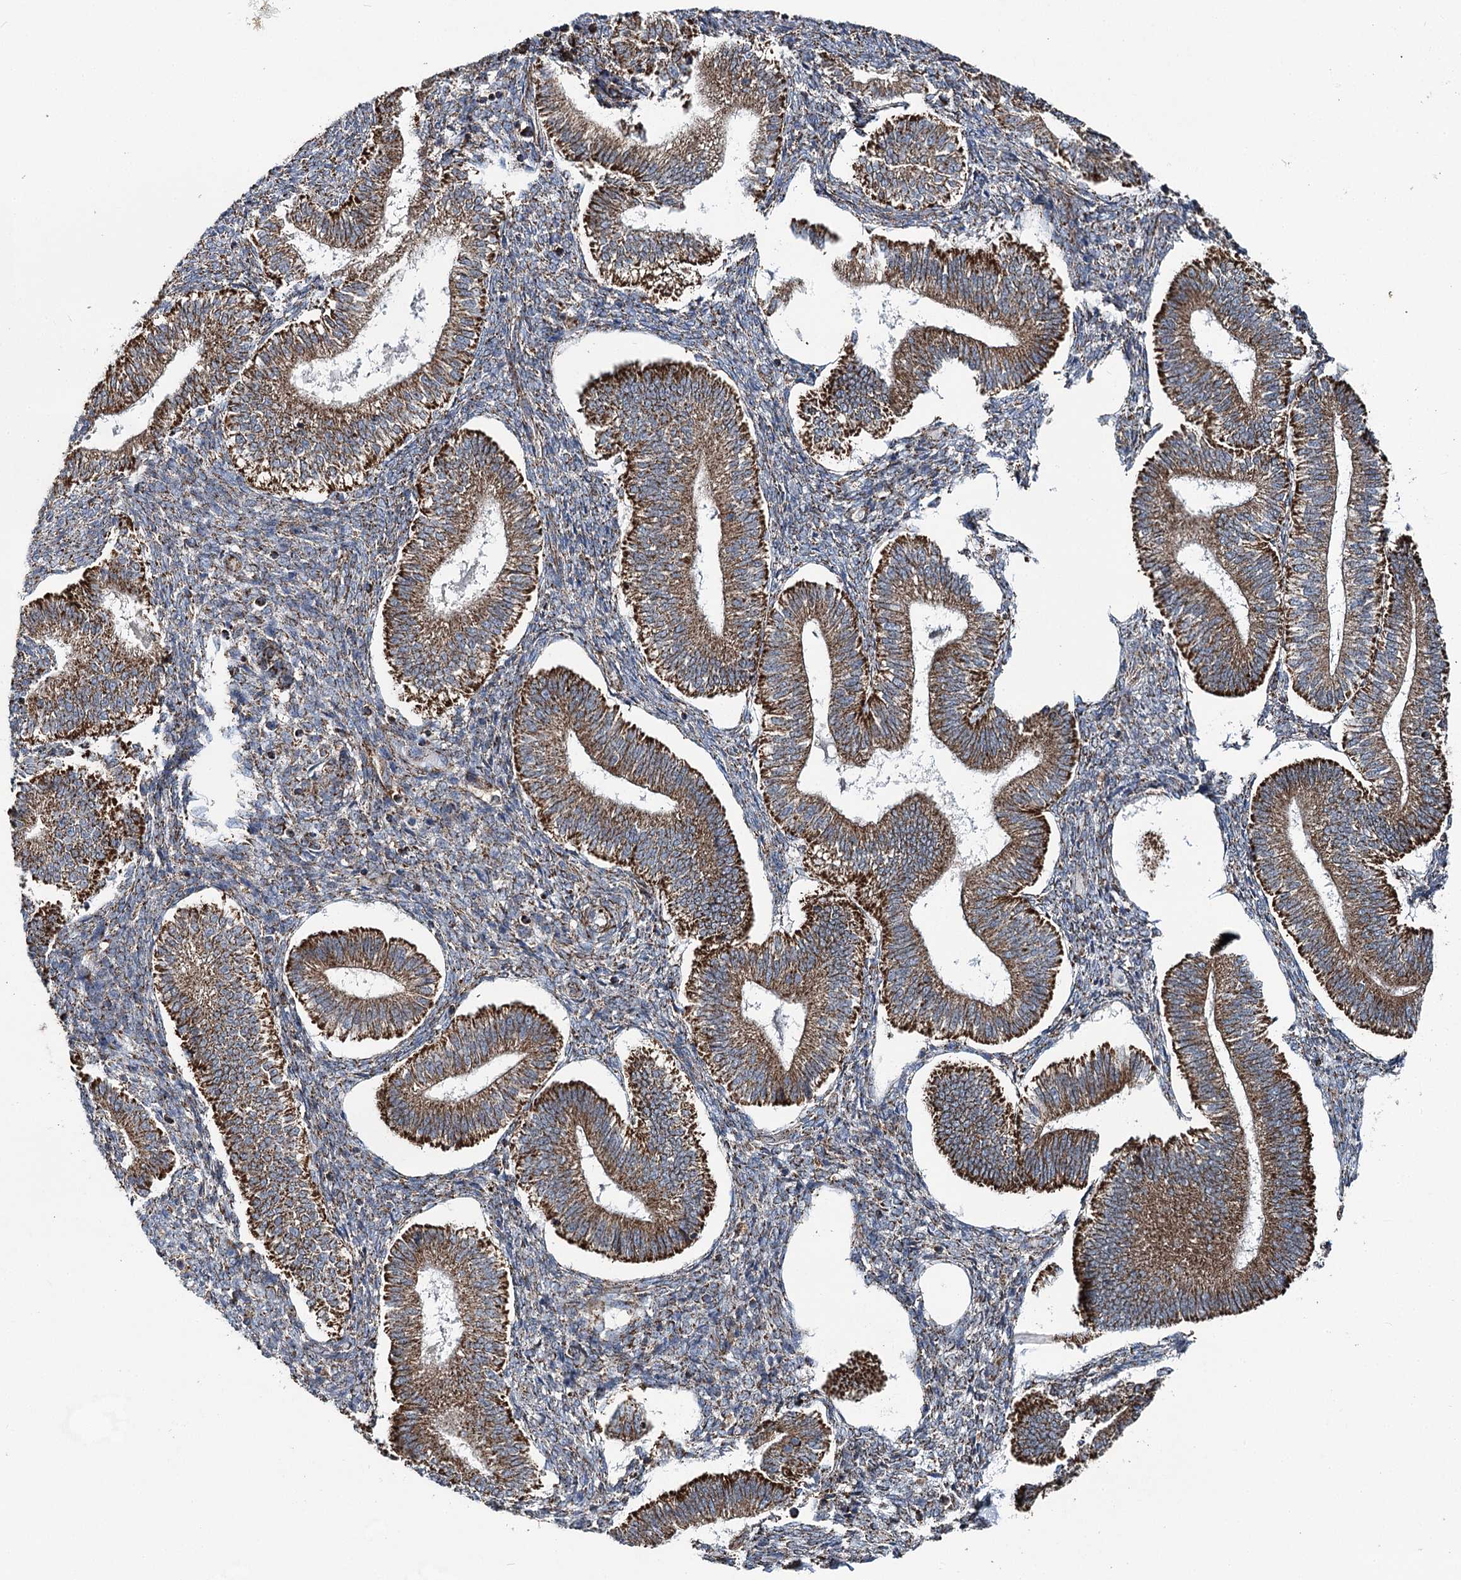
{"staining": {"intensity": "moderate", "quantity": "25%-75%", "location": "cytoplasmic/membranous"}, "tissue": "endometrium", "cell_type": "Cells in endometrial stroma", "image_type": "normal", "snomed": [{"axis": "morphology", "description": "Normal tissue, NOS"}, {"axis": "topography", "description": "Endometrium"}], "caption": "High-magnification brightfield microscopy of benign endometrium stained with DAB (3,3'-diaminobenzidine) (brown) and counterstained with hematoxylin (blue). cells in endometrial stroma exhibit moderate cytoplasmic/membranous positivity is seen in about25%-75% of cells. (IHC, brightfield microscopy, high magnification).", "gene": "MSANTD2", "patient": {"sex": "female", "age": 25}}